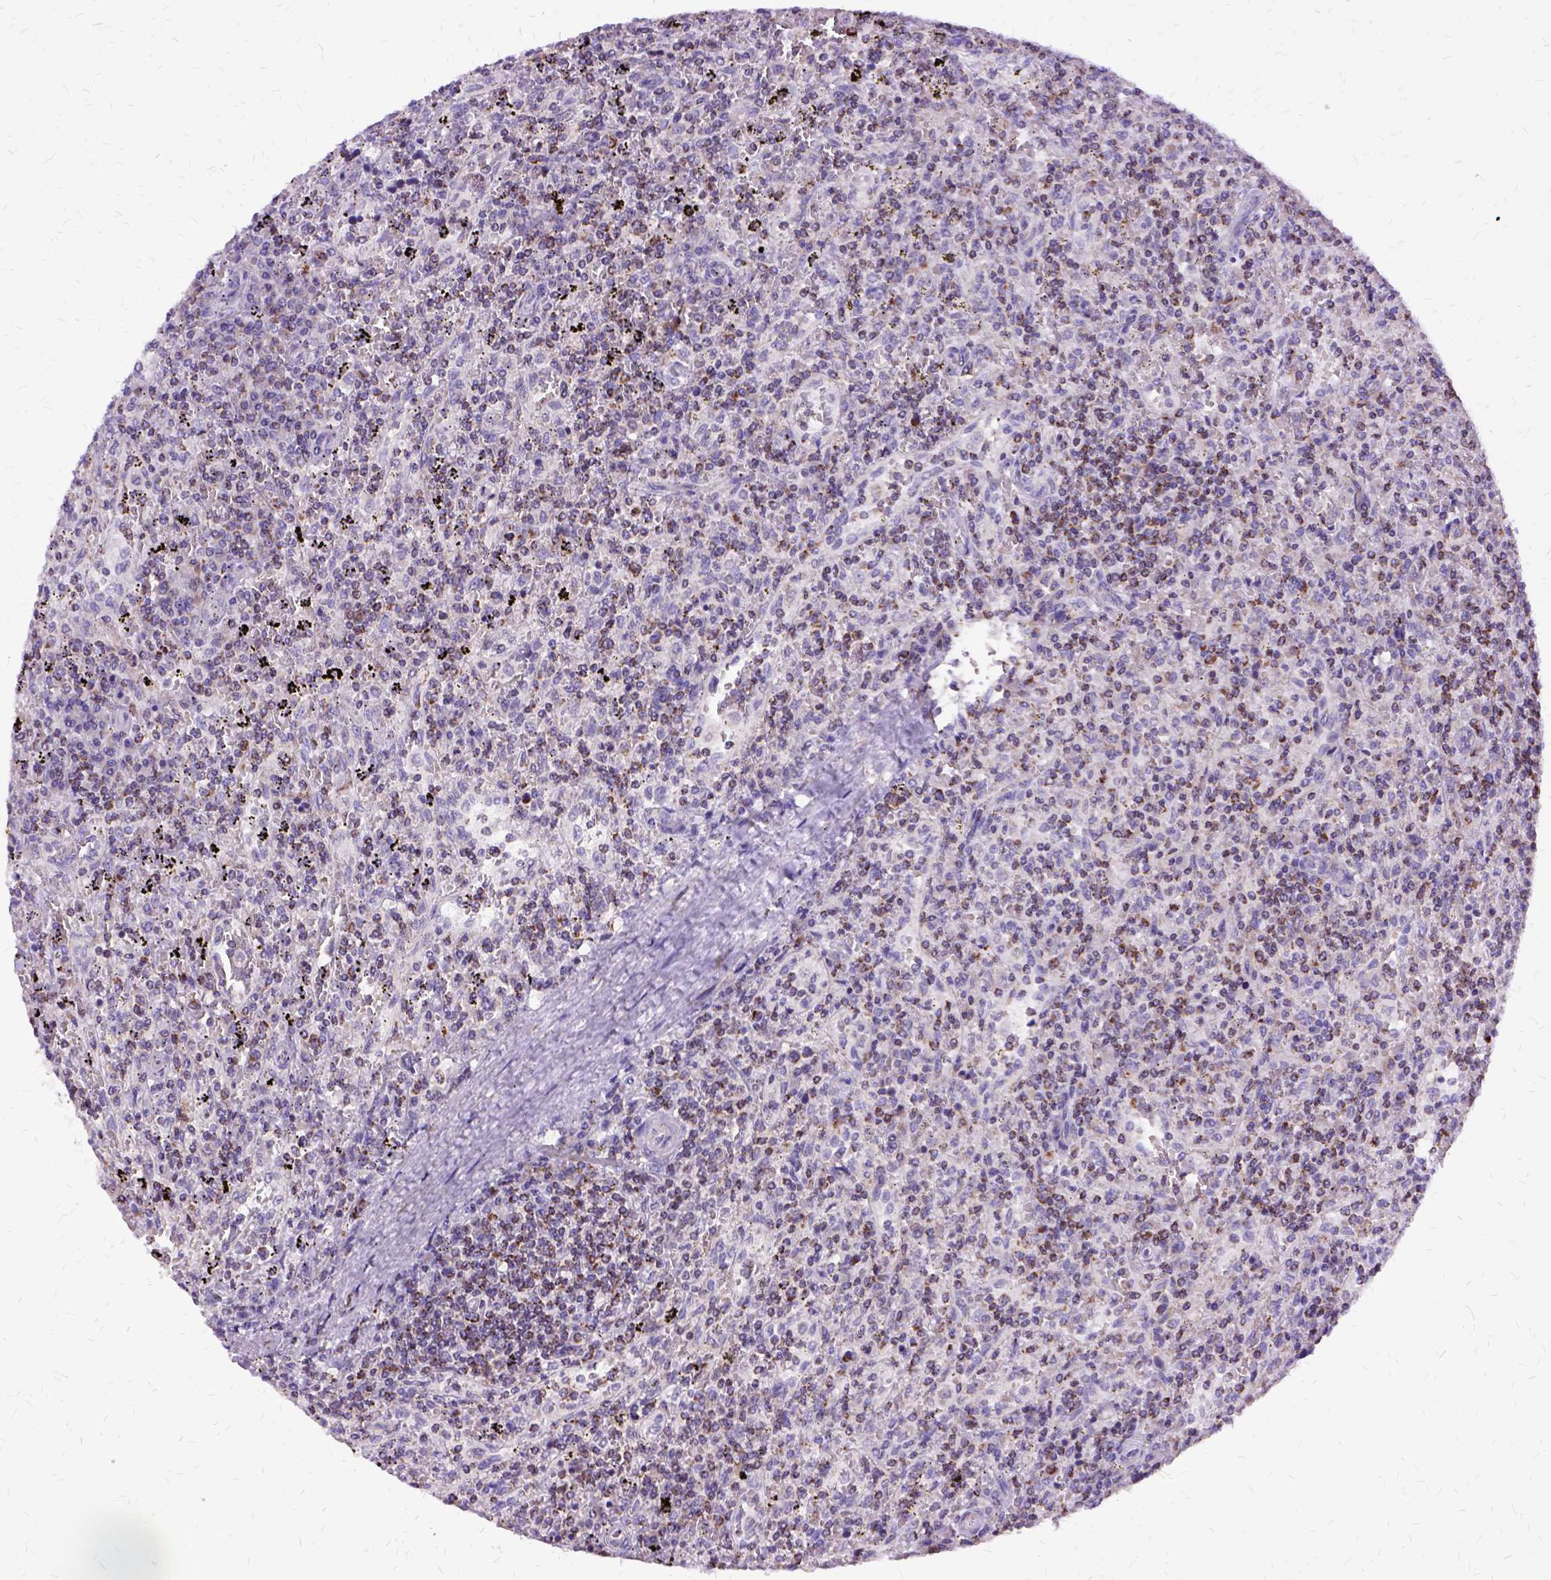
{"staining": {"intensity": "weak", "quantity": "<25%", "location": "cytoplasmic/membranous"}, "tissue": "lymphoma", "cell_type": "Tumor cells", "image_type": "cancer", "snomed": [{"axis": "morphology", "description": "Malignant lymphoma, non-Hodgkin's type, Low grade"}, {"axis": "topography", "description": "Spleen"}], "caption": "Immunohistochemical staining of human lymphoma shows no significant expression in tumor cells.", "gene": "OXCT1", "patient": {"sex": "male", "age": 62}}